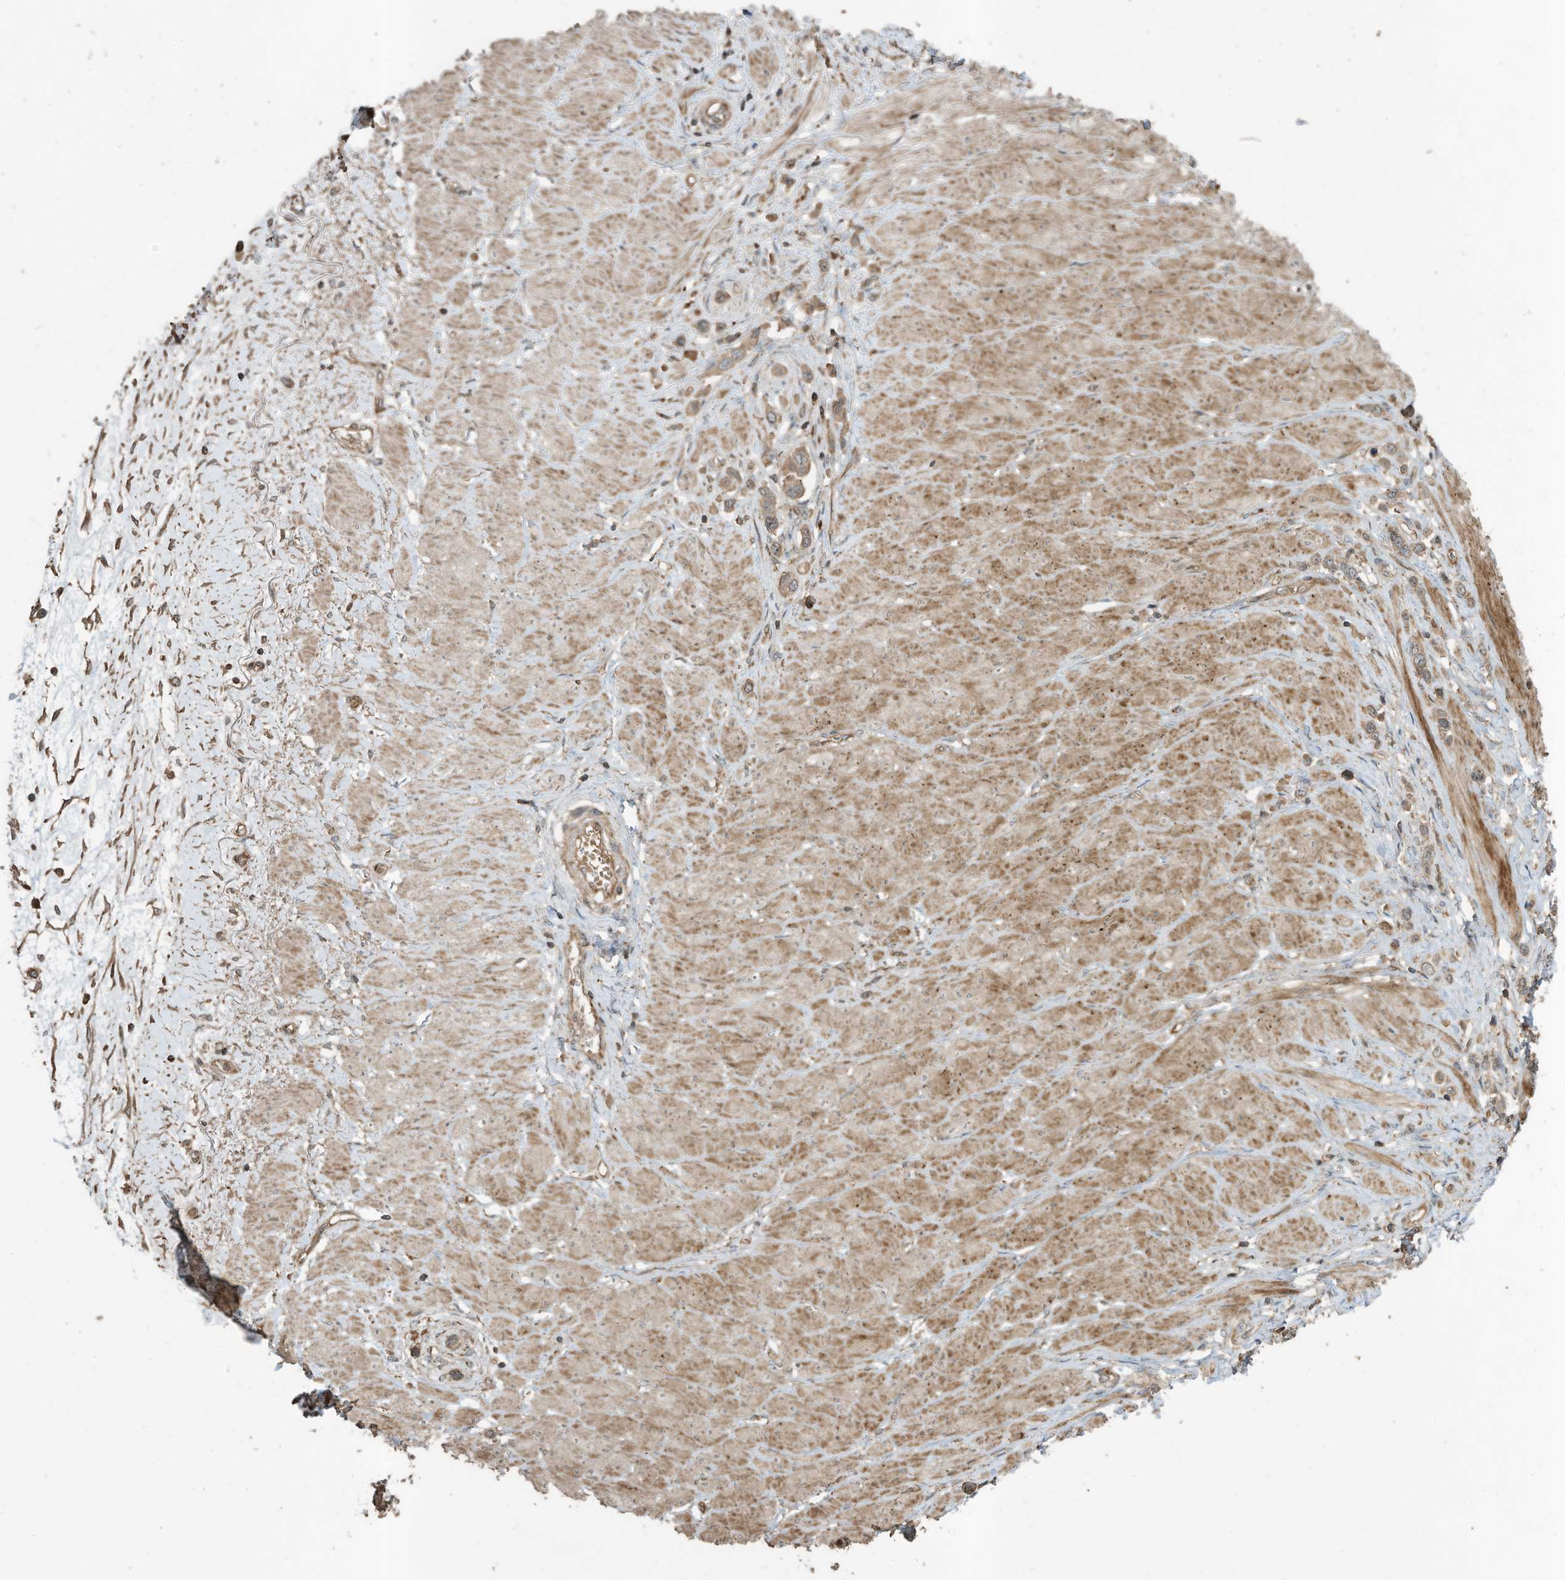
{"staining": {"intensity": "moderate", "quantity": ">75%", "location": "cytoplasmic/membranous"}, "tissue": "stomach cancer", "cell_type": "Tumor cells", "image_type": "cancer", "snomed": [{"axis": "morphology", "description": "Adenocarcinoma, NOS"}, {"axis": "topography", "description": "Stomach"}], "caption": "Protein staining of adenocarcinoma (stomach) tissue displays moderate cytoplasmic/membranous staining in about >75% of tumor cells. Using DAB (3,3'-diaminobenzidine) (brown) and hematoxylin (blue) stains, captured at high magnification using brightfield microscopy.", "gene": "ZNF653", "patient": {"sex": "female", "age": 65}}